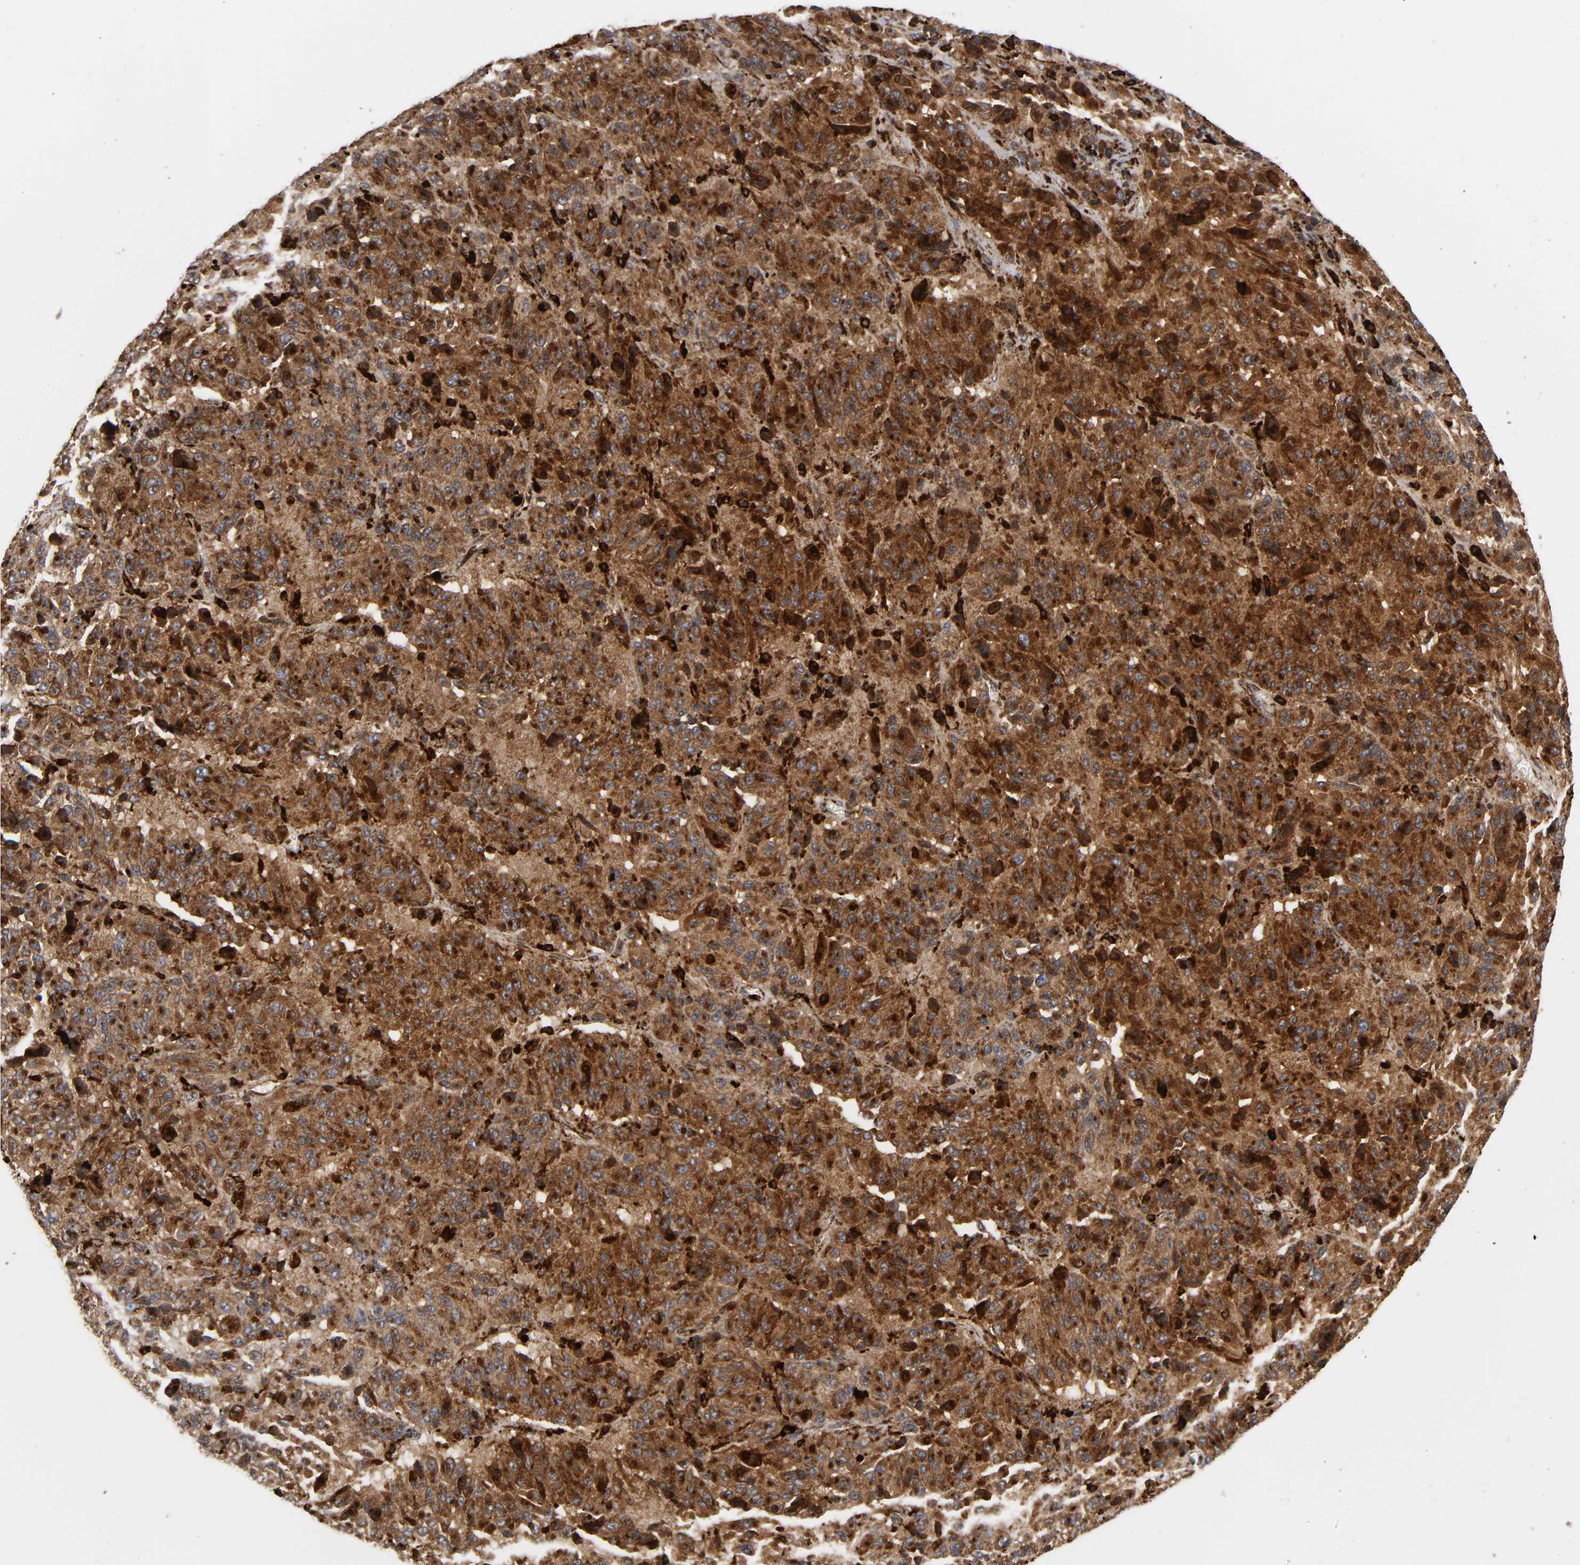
{"staining": {"intensity": "strong", "quantity": ">75%", "location": "cytoplasmic/membranous"}, "tissue": "melanoma", "cell_type": "Tumor cells", "image_type": "cancer", "snomed": [{"axis": "morphology", "description": "Malignant melanoma, Metastatic site"}, {"axis": "topography", "description": "Lung"}], "caption": "Strong cytoplasmic/membranous protein staining is appreciated in about >75% of tumor cells in malignant melanoma (metastatic site). (Stains: DAB in brown, nuclei in blue, Microscopy: brightfield microscopy at high magnification).", "gene": "PSAP", "patient": {"sex": "male", "age": 64}}